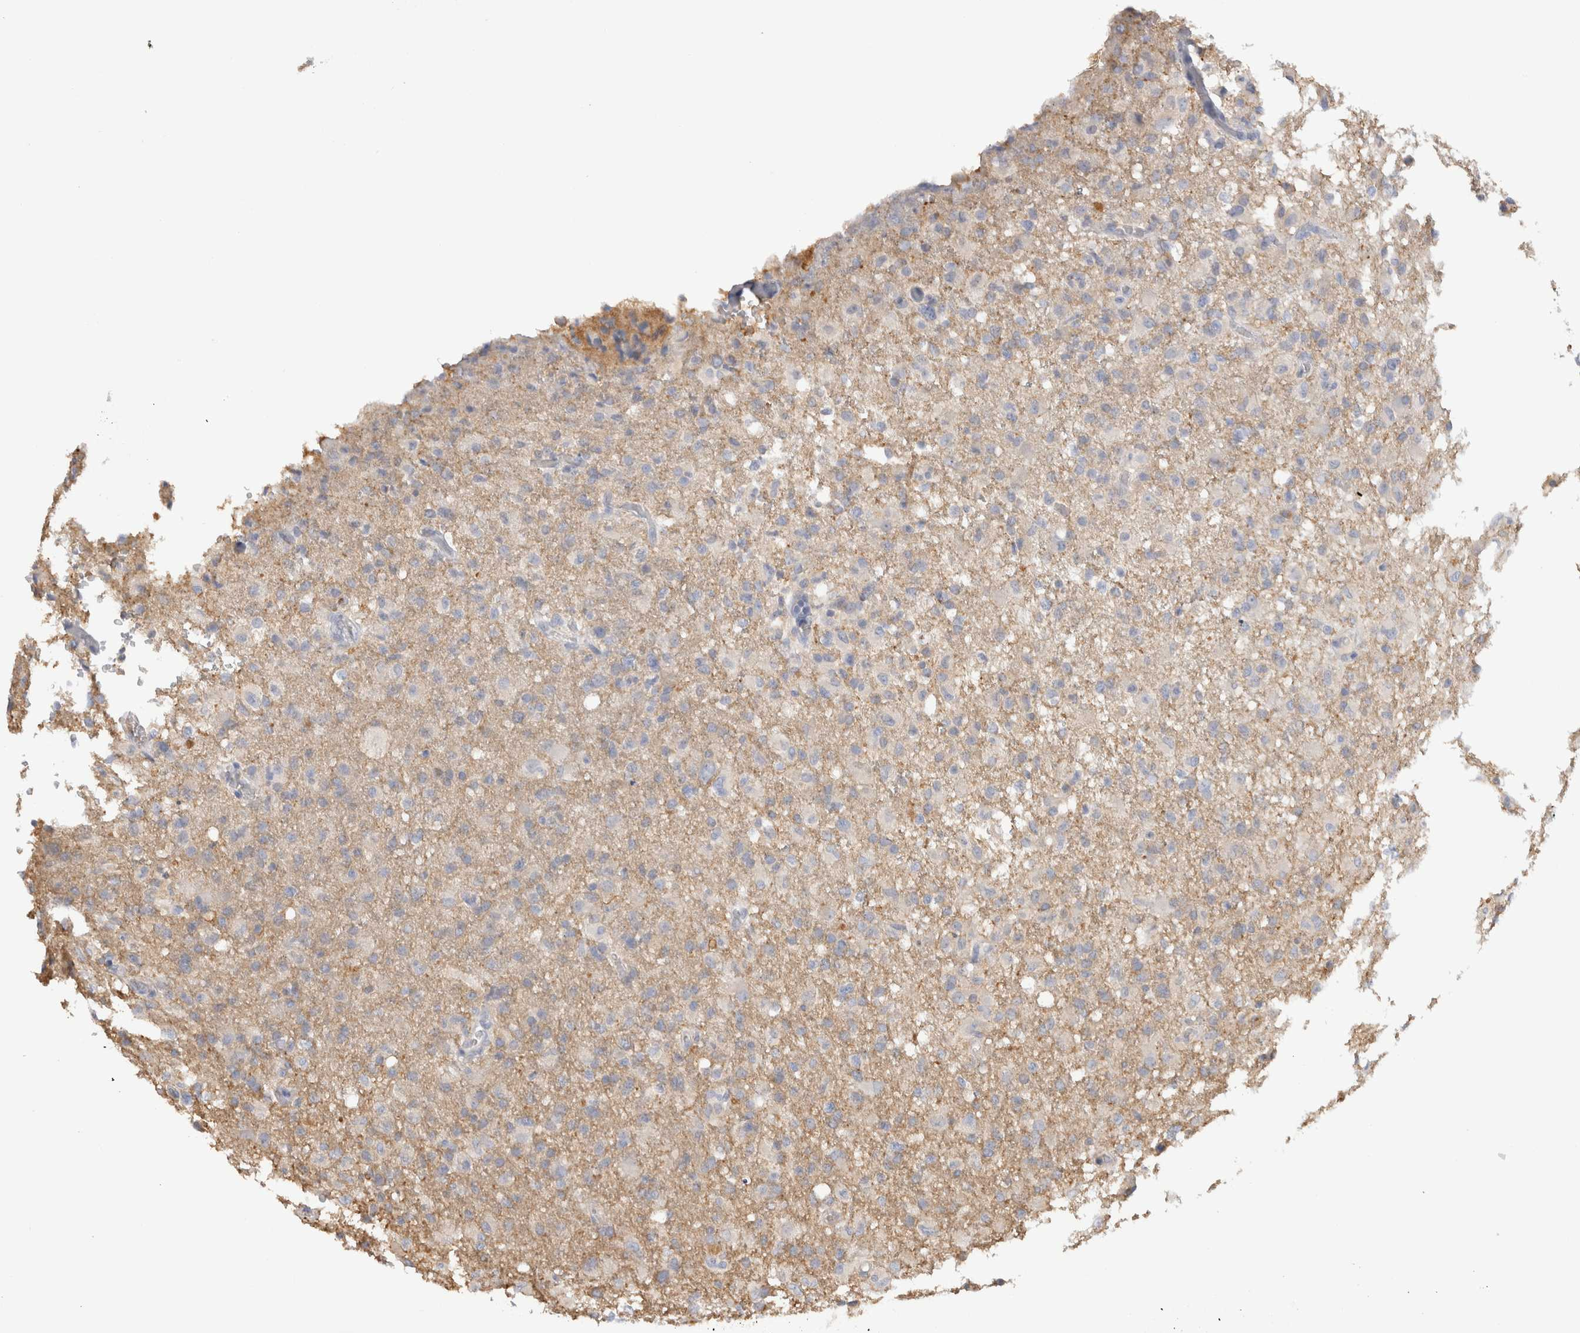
{"staining": {"intensity": "negative", "quantity": "none", "location": "none"}, "tissue": "glioma", "cell_type": "Tumor cells", "image_type": "cancer", "snomed": [{"axis": "morphology", "description": "Glioma, malignant, High grade"}, {"axis": "topography", "description": "Brain"}], "caption": "Tumor cells are negative for protein expression in human glioma.", "gene": "GAS1", "patient": {"sex": "female", "age": 57}}